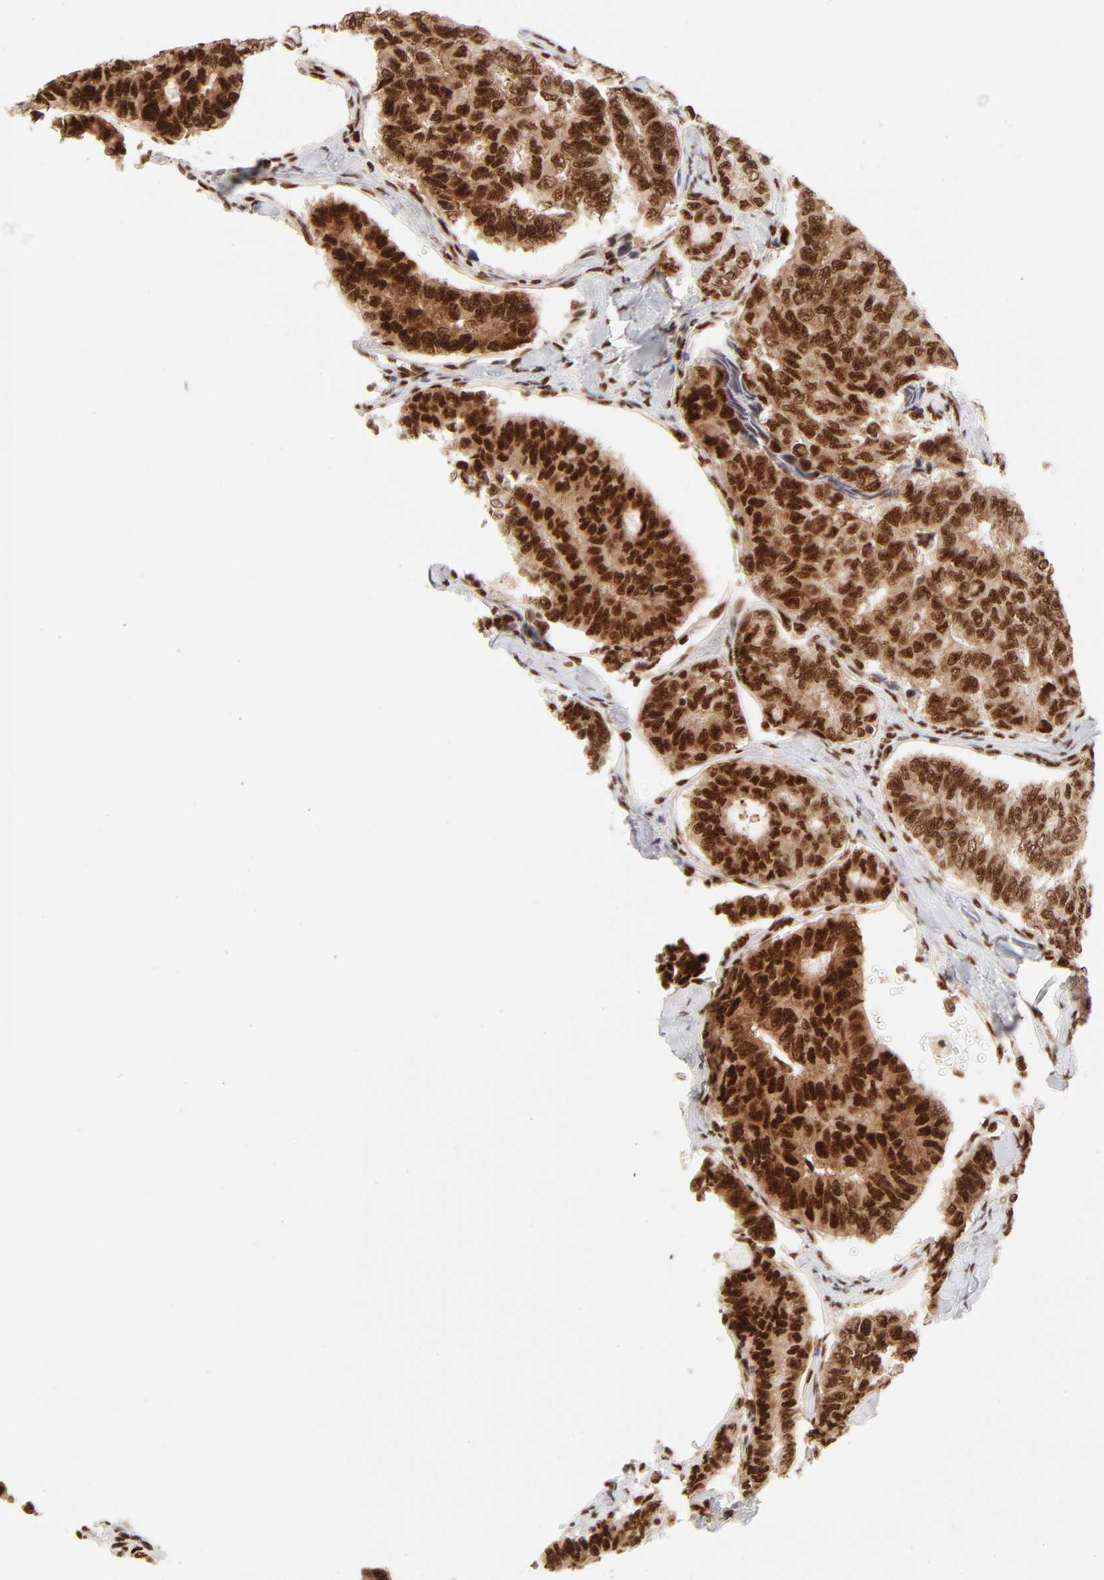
{"staining": {"intensity": "strong", "quantity": ">75%", "location": "cytoplasmic/membranous,nuclear"}, "tissue": "thyroid cancer", "cell_type": "Tumor cells", "image_type": "cancer", "snomed": [{"axis": "morphology", "description": "Papillary adenocarcinoma, NOS"}, {"axis": "topography", "description": "Thyroid gland"}], "caption": "Immunohistochemical staining of thyroid cancer (papillary adenocarcinoma) reveals high levels of strong cytoplasmic/membranous and nuclear protein staining in approximately >75% of tumor cells.", "gene": "TARDBP", "patient": {"sex": "female", "age": 35}}